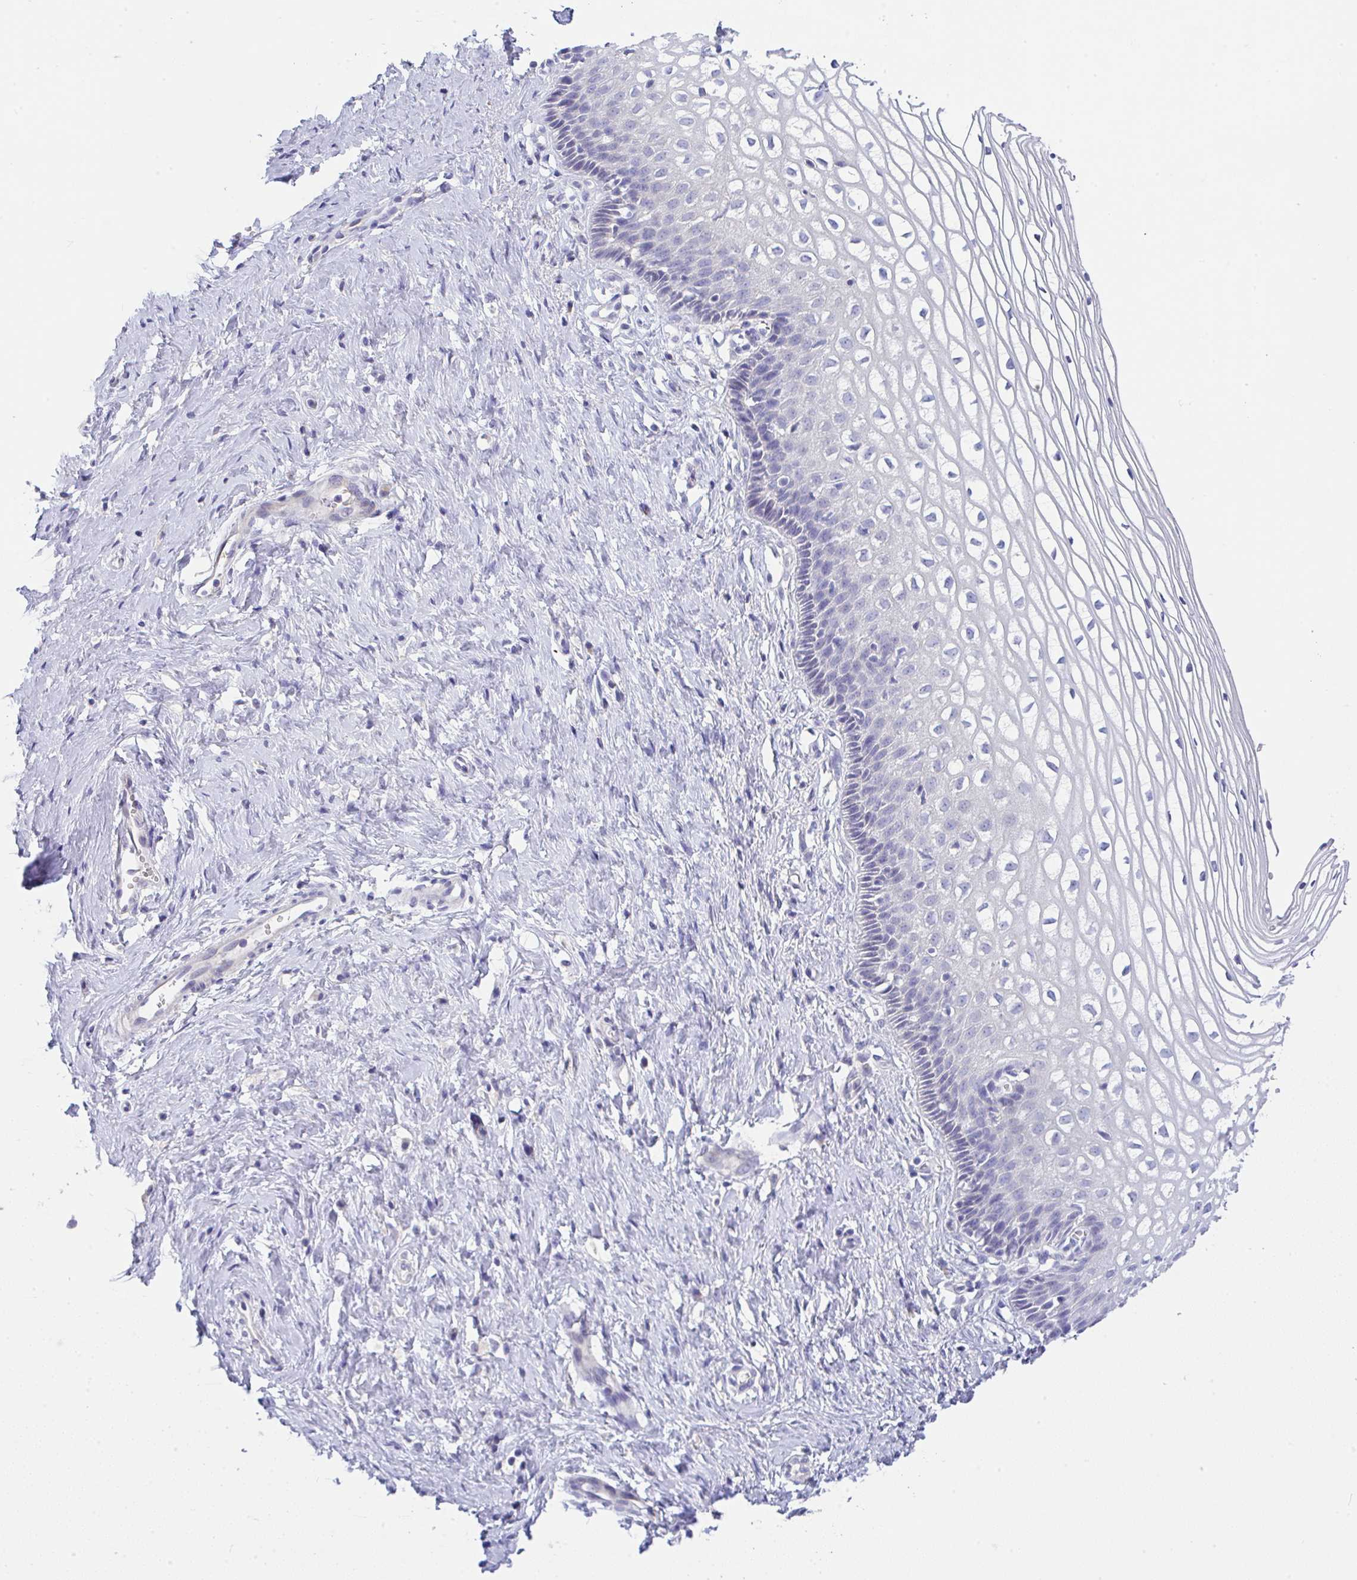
{"staining": {"intensity": "negative", "quantity": "none", "location": "none"}, "tissue": "cervix", "cell_type": "Glandular cells", "image_type": "normal", "snomed": [{"axis": "morphology", "description": "Normal tissue, NOS"}, {"axis": "topography", "description": "Cervix"}], "caption": "A photomicrograph of cervix stained for a protein demonstrates no brown staining in glandular cells.", "gene": "SERPINE3", "patient": {"sex": "female", "age": 36}}